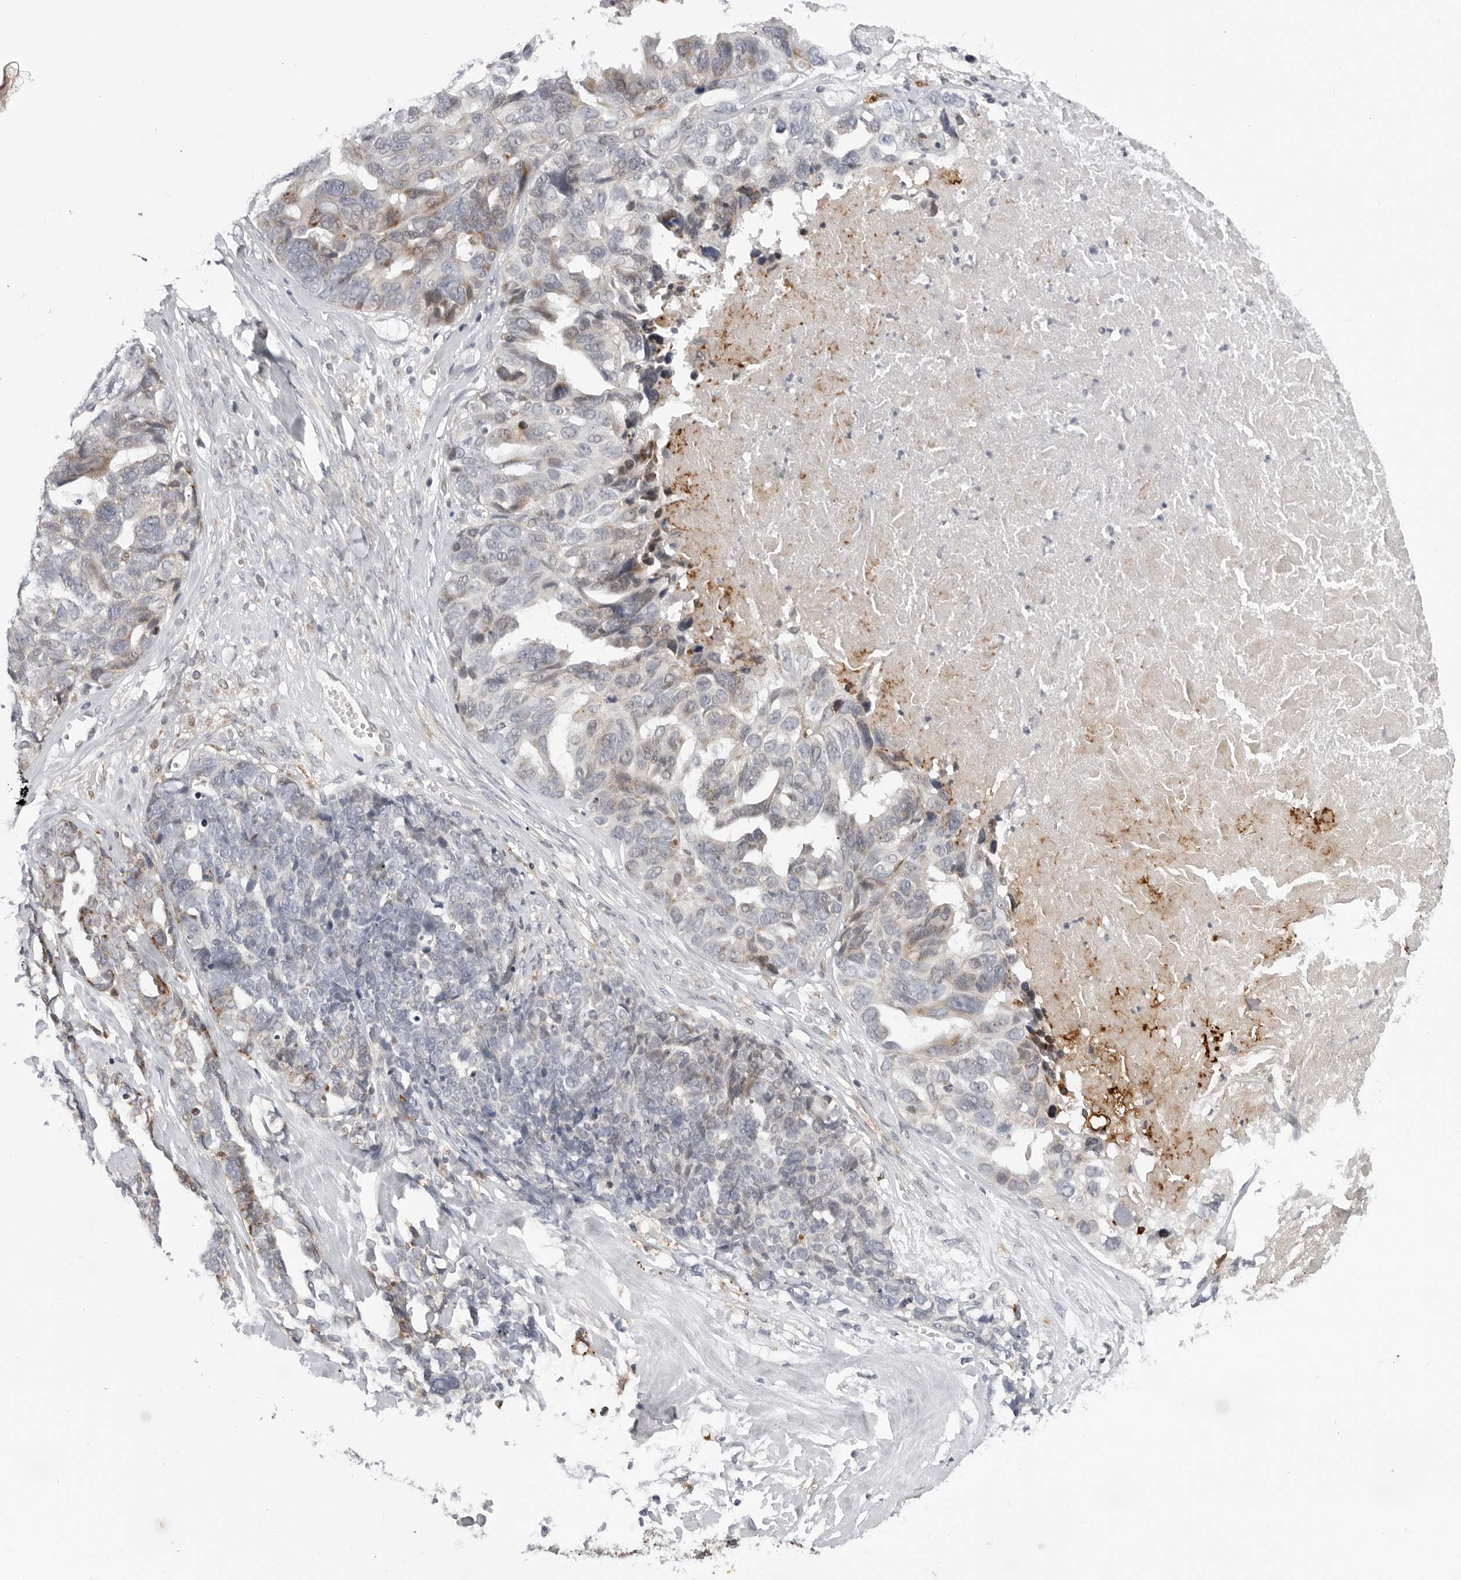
{"staining": {"intensity": "negative", "quantity": "none", "location": "none"}, "tissue": "ovarian cancer", "cell_type": "Tumor cells", "image_type": "cancer", "snomed": [{"axis": "morphology", "description": "Cystadenocarcinoma, serous, NOS"}, {"axis": "topography", "description": "Ovary"}], "caption": "Immunohistochemical staining of human ovarian cancer shows no significant positivity in tumor cells.", "gene": "CDK20", "patient": {"sex": "female", "age": 79}}